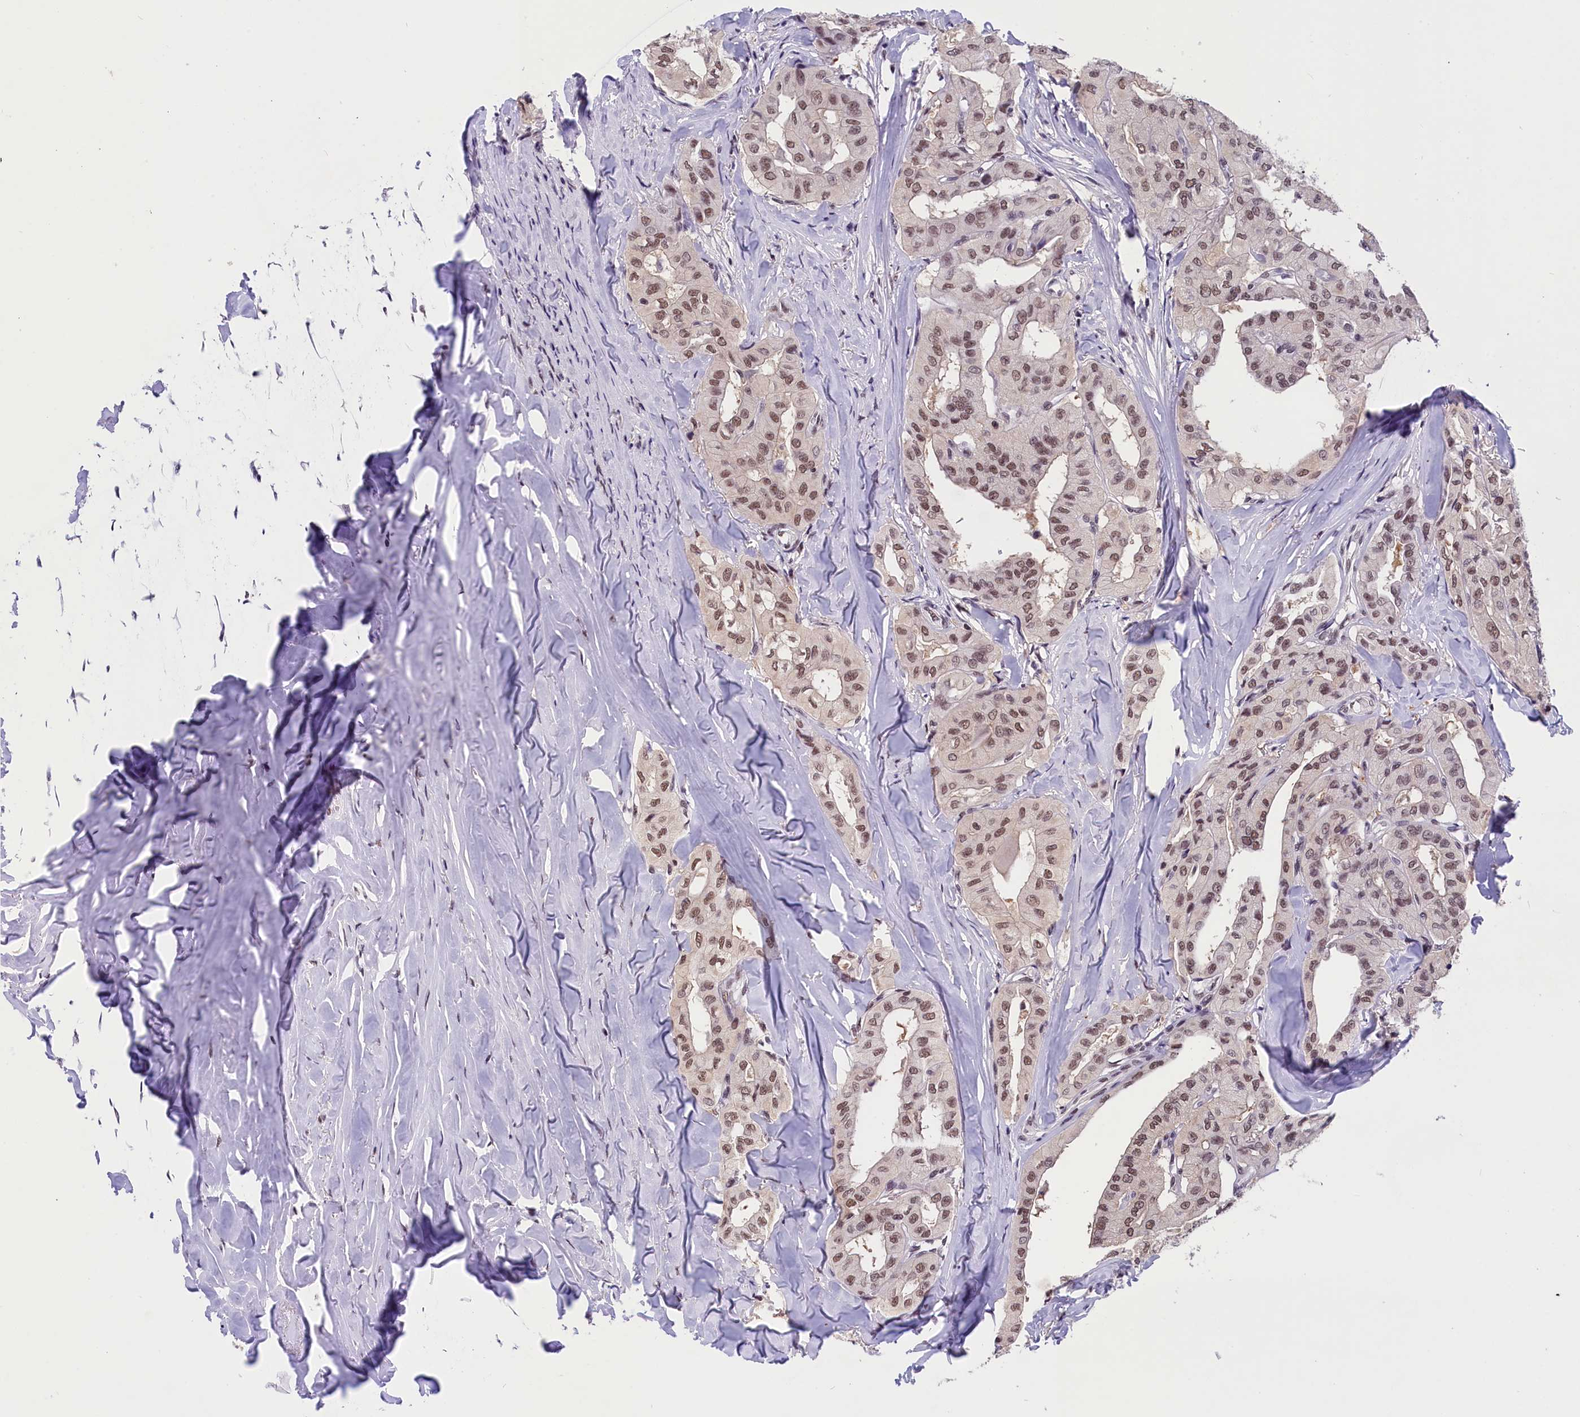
{"staining": {"intensity": "moderate", "quantity": ">75%", "location": "nuclear"}, "tissue": "thyroid cancer", "cell_type": "Tumor cells", "image_type": "cancer", "snomed": [{"axis": "morphology", "description": "Papillary adenocarcinoma, NOS"}, {"axis": "topography", "description": "Thyroid gland"}], "caption": "Protein staining of papillary adenocarcinoma (thyroid) tissue displays moderate nuclear positivity in approximately >75% of tumor cells.", "gene": "ZC3H4", "patient": {"sex": "female", "age": 59}}